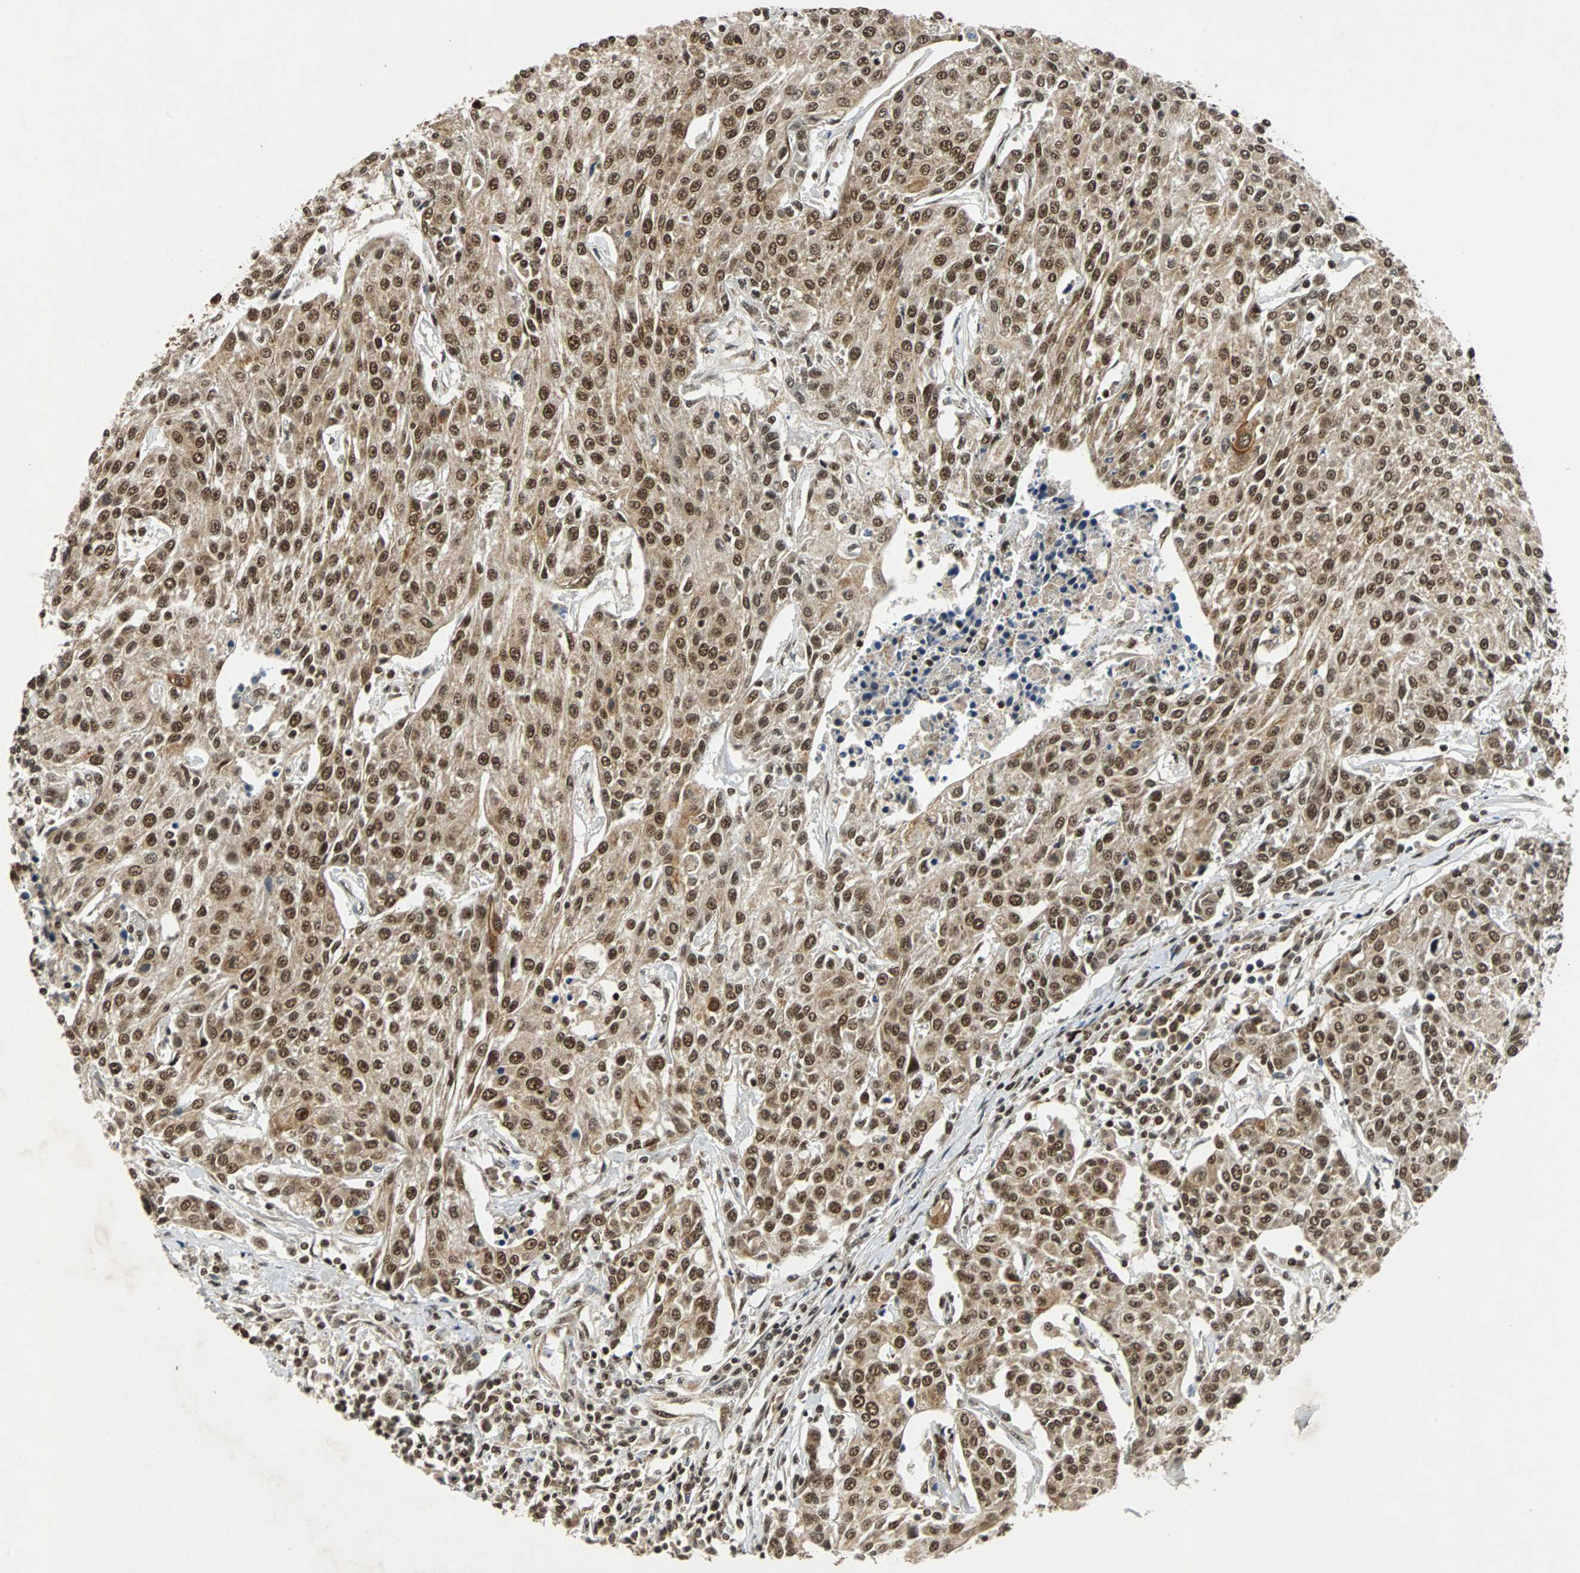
{"staining": {"intensity": "strong", "quantity": ">75%", "location": "cytoplasmic/membranous,nuclear"}, "tissue": "urothelial cancer", "cell_type": "Tumor cells", "image_type": "cancer", "snomed": [{"axis": "morphology", "description": "Urothelial carcinoma, High grade"}, {"axis": "topography", "description": "Urinary bladder"}], "caption": "Protein staining demonstrates strong cytoplasmic/membranous and nuclear expression in about >75% of tumor cells in high-grade urothelial carcinoma. The staining is performed using DAB (3,3'-diaminobenzidine) brown chromogen to label protein expression. The nuclei are counter-stained blue using hematoxylin.", "gene": "TAF5", "patient": {"sex": "female", "age": 85}}